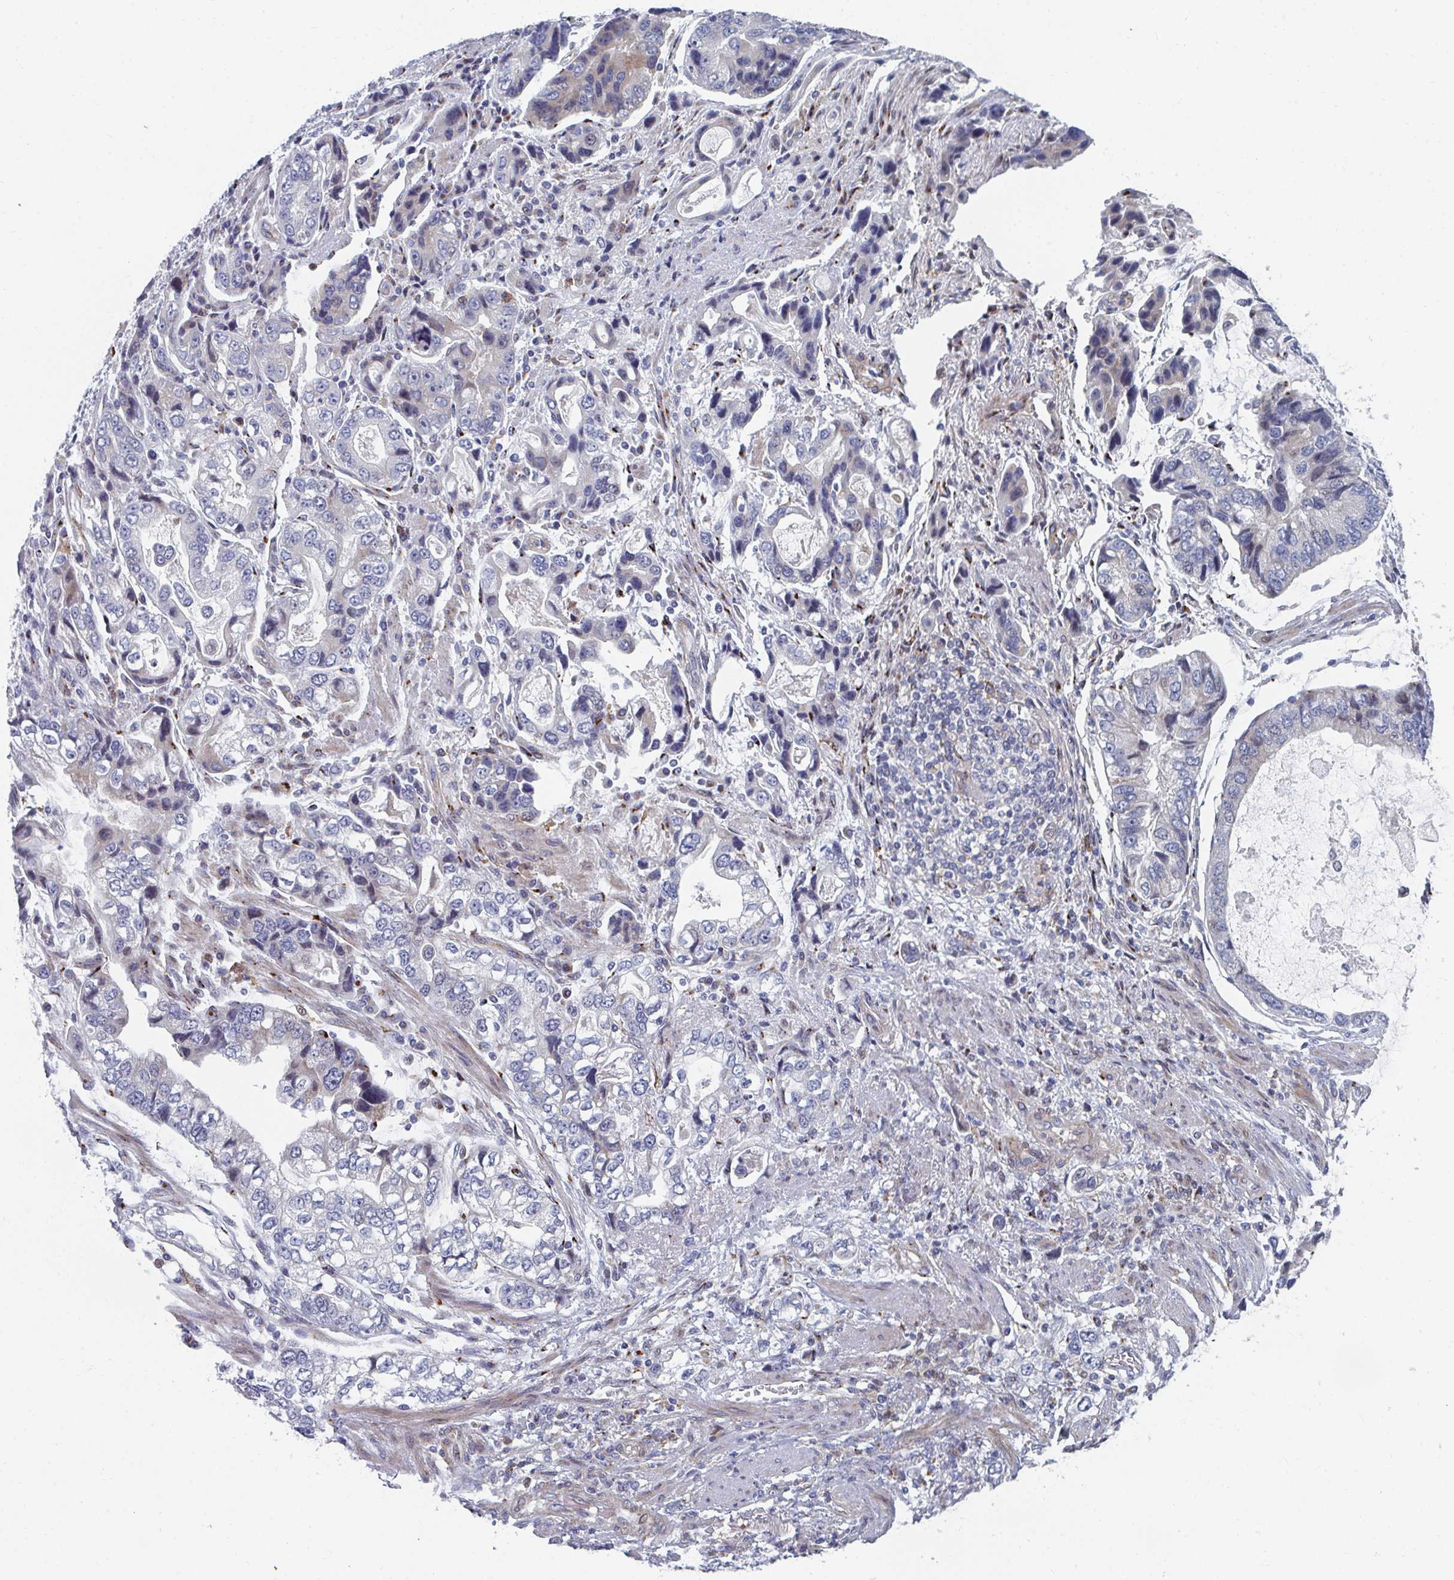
{"staining": {"intensity": "moderate", "quantity": "<25%", "location": "cytoplasmic/membranous"}, "tissue": "stomach cancer", "cell_type": "Tumor cells", "image_type": "cancer", "snomed": [{"axis": "morphology", "description": "Adenocarcinoma, NOS"}, {"axis": "topography", "description": "Stomach, lower"}], "caption": "Stomach cancer tissue reveals moderate cytoplasmic/membranous positivity in about <25% of tumor cells The staining is performed using DAB brown chromogen to label protein expression. The nuclei are counter-stained blue using hematoxylin.", "gene": "PSMG1", "patient": {"sex": "female", "age": 93}}